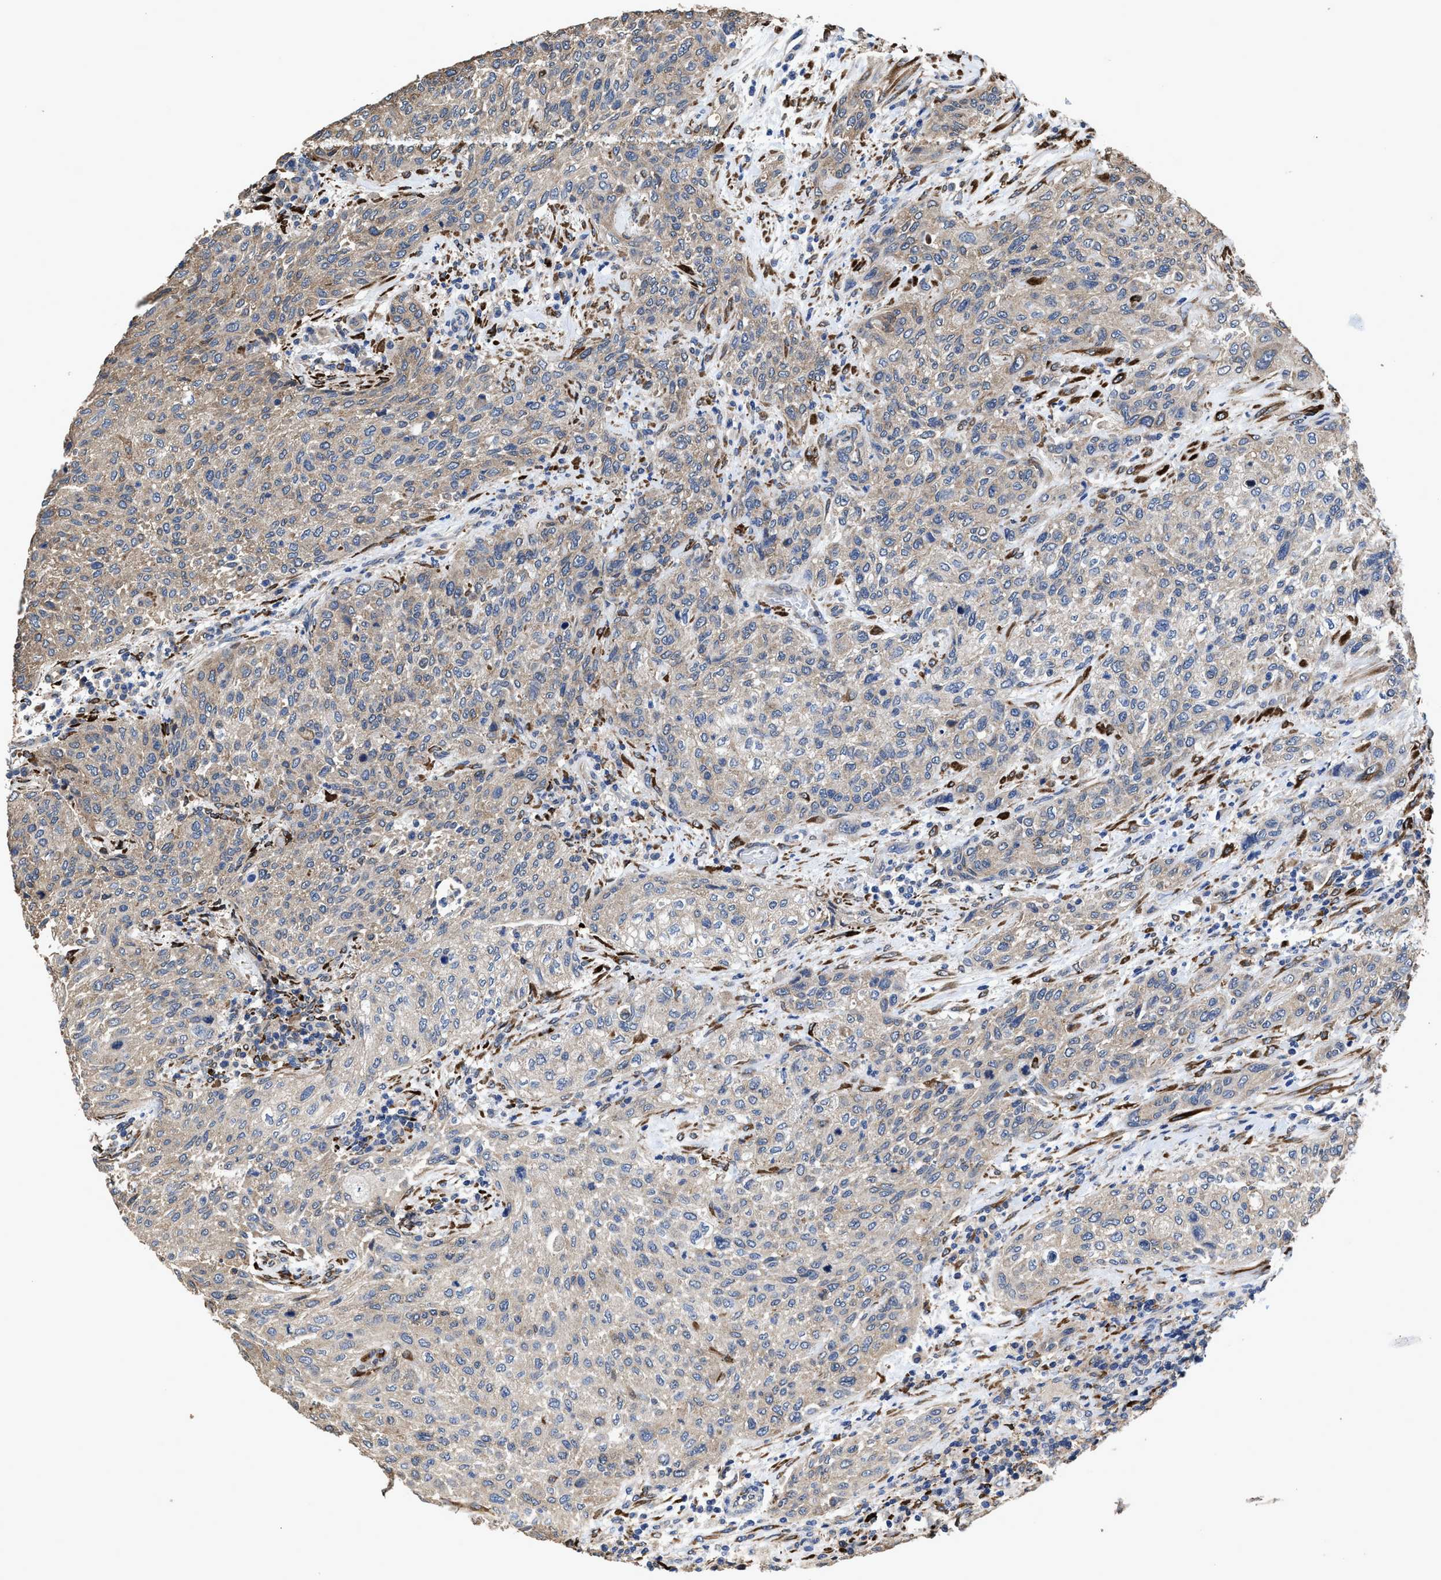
{"staining": {"intensity": "weak", "quantity": "<25%", "location": "cytoplasmic/membranous"}, "tissue": "urothelial cancer", "cell_type": "Tumor cells", "image_type": "cancer", "snomed": [{"axis": "morphology", "description": "Urothelial carcinoma, Low grade"}, {"axis": "morphology", "description": "Urothelial carcinoma, High grade"}, {"axis": "topography", "description": "Urinary bladder"}], "caption": "This image is of high-grade urothelial carcinoma stained with immunohistochemistry to label a protein in brown with the nuclei are counter-stained blue. There is no staining in tumor cells.", "gene": "IDNK", "patient": {"sex": "male", "age": 35}}